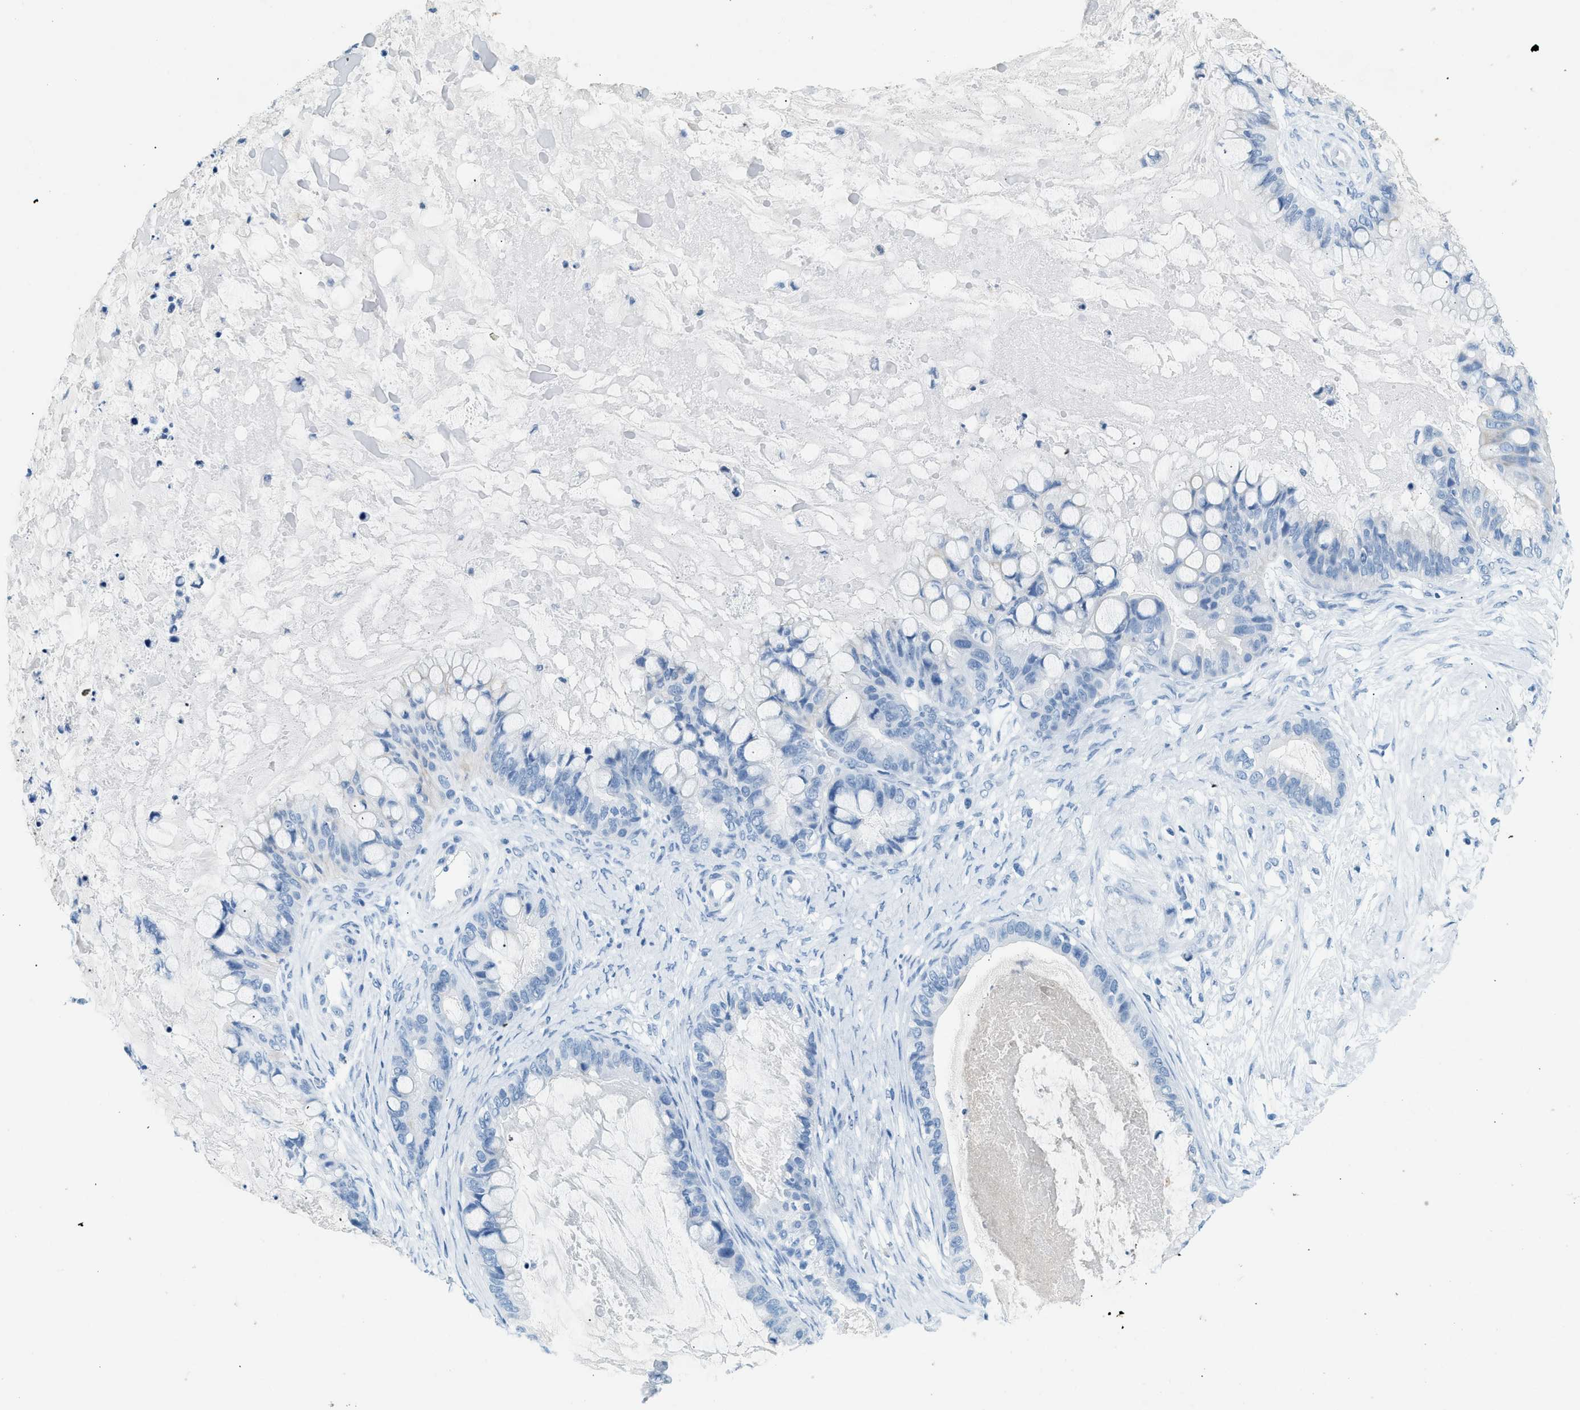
{"staining": {"intensity": "negative", "quantity": "none", "location": "none"}, "tissue": "ovarian cancer", "cell_type": "Tumor cells", "image_type": "cancer", "snomed": [{"axis": "morphology", "description": "Cystadenocarcinoma, mucinous, NOS"}, {"axis": "topography", "description": "Ovary"}], "caption": "Image shows no protein staining in tumor cells of ovarian cancer (mucinous cystadenocarcinoma) tissue.", "gene": "HHATL", "patient": {"sex": "female", "age": 80}}